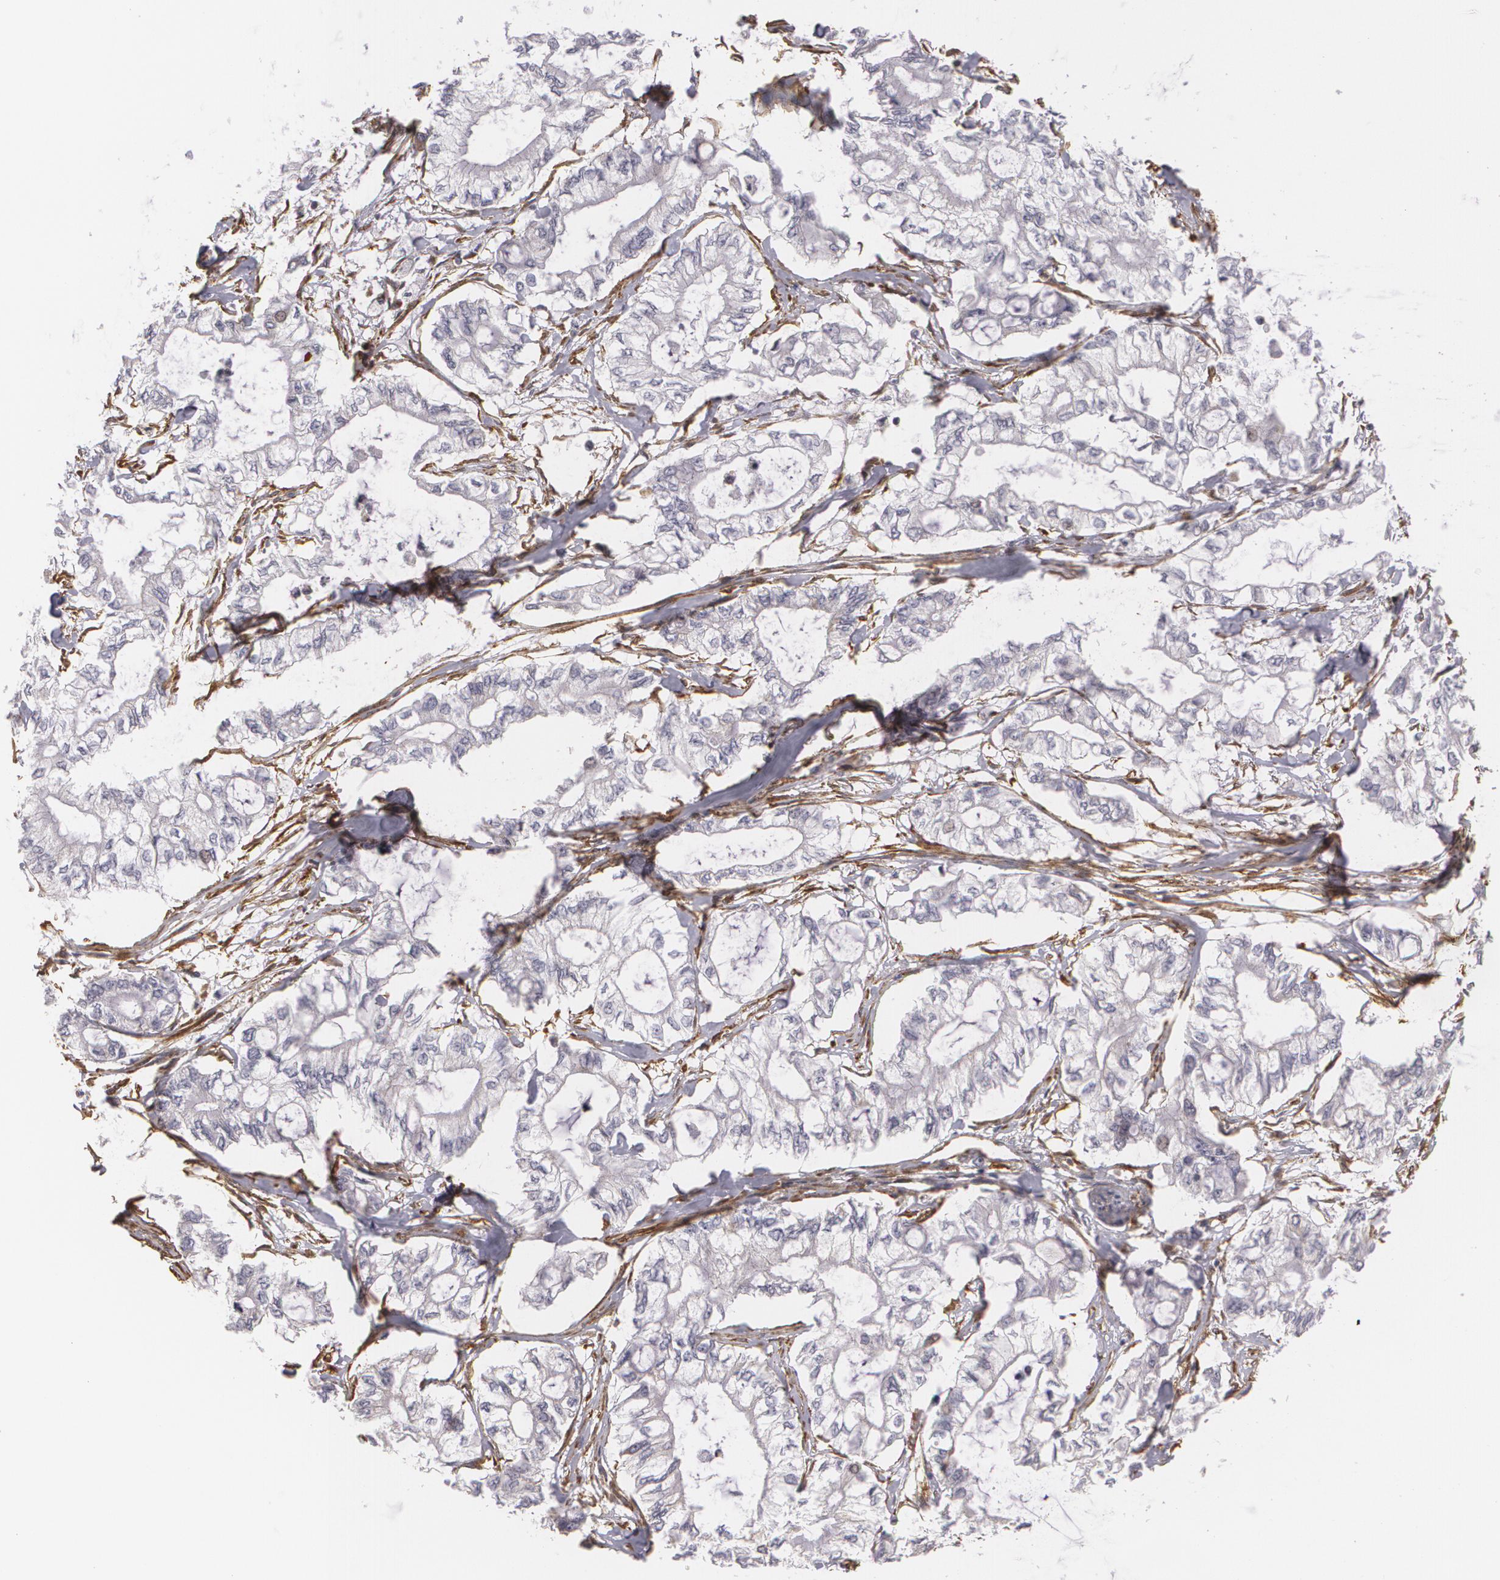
{"staining": {"intensity": "weak", "quantity": "<25%", "location": "cytoplasmic/membranous"}, "tissue": "pancreatic cancer", "cell_type": "Tumor cells", "image_type": "cancer", "snomed": [{"axis": "morphology", "description": "Adenocarcinoma, NOS"}, {"axis": "topography", "description": "Pancreas"}], "caption": "Protein analysis of adenocarcinoma (pancreatic) demonstrates no significant staining in tumor cells.", "gene": "CYB5R3", "patient": {"sex": "male", "age": 79}}